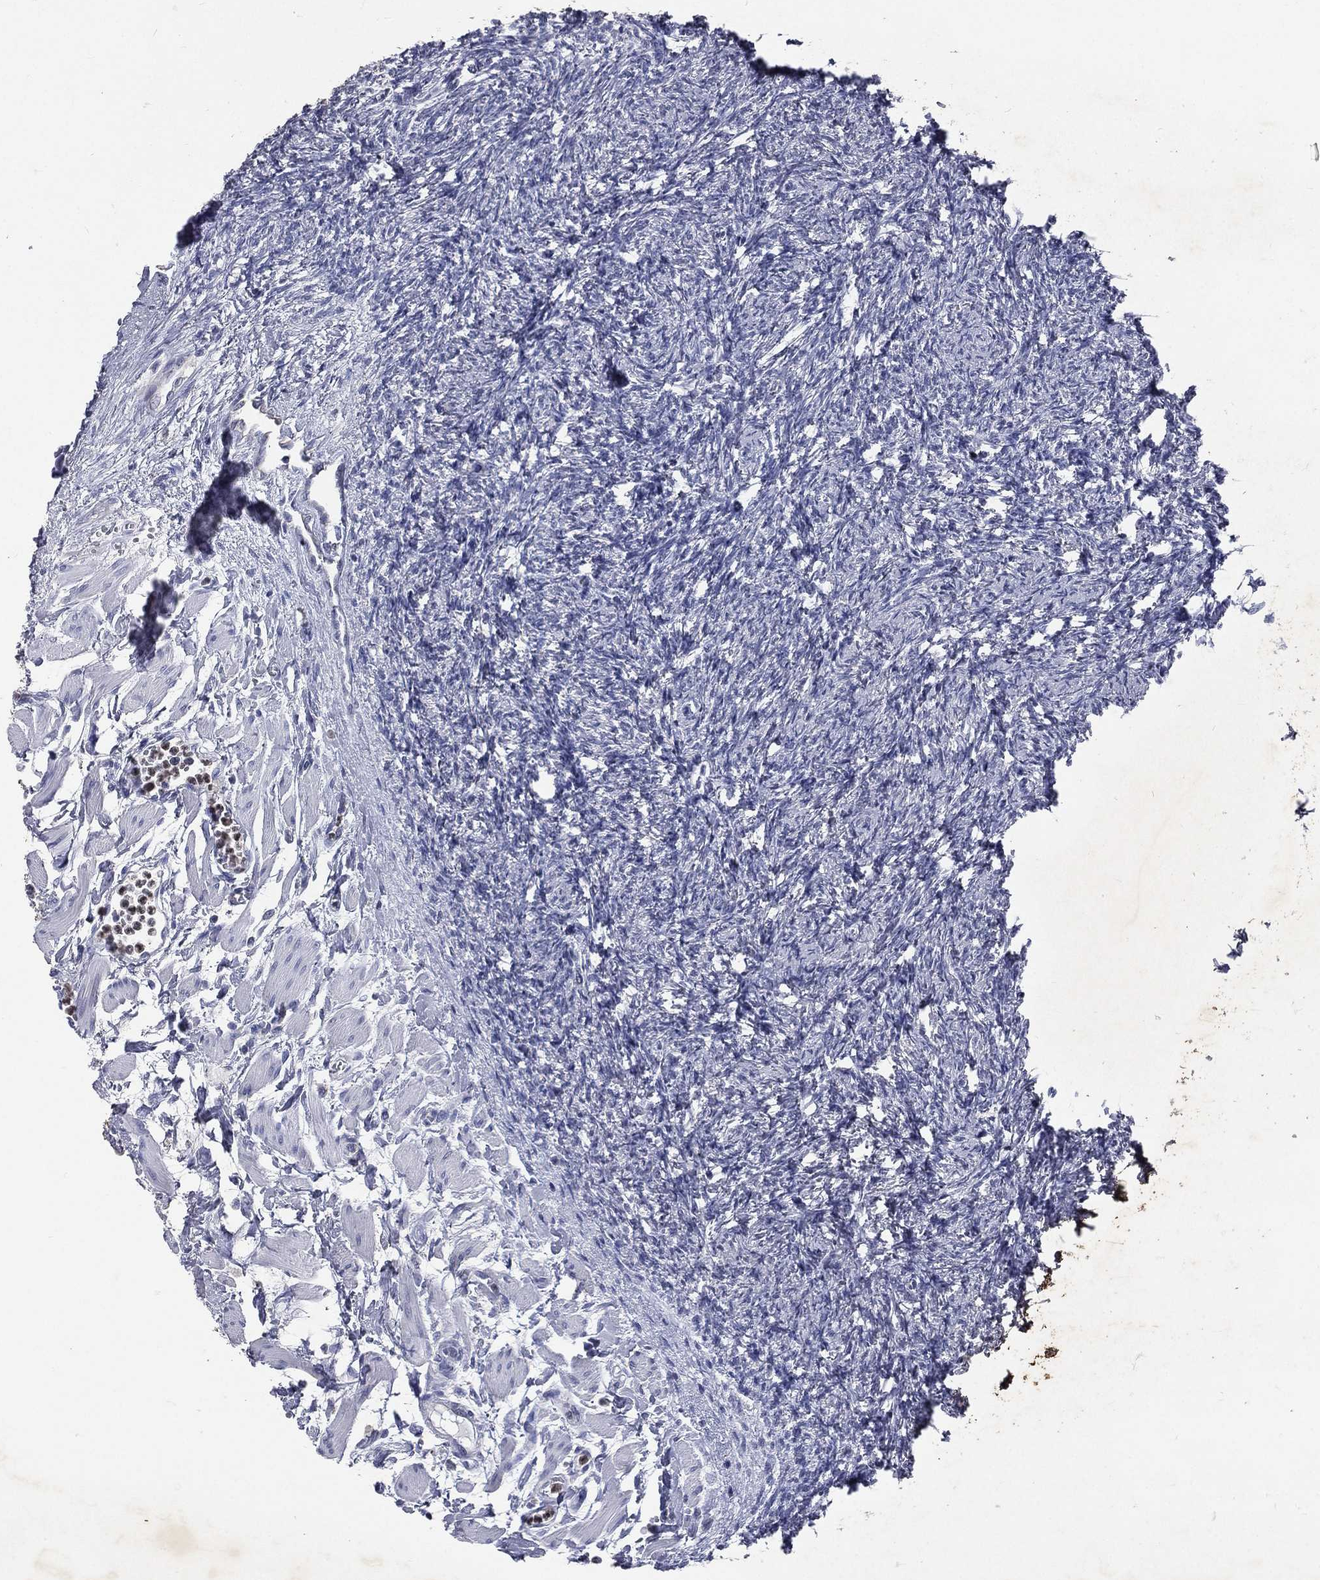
{"staining": {"intensity": "negative", "quantity": "none", "location": "none"}, "tissue": "ovary", "cell_type": "Follicle cells", "image_type": "normal", "snomed": [{"axis": "morphology", "description": "Normal tissue, NOS"}, {"axis": "topography", "description": "Fallopian tube"}, {"axis": "topography", "description": "Ovary"}], "caption": "High power microscopy histopathology image of an immunohistochemistry photomicrograph of unremarkable ovary, revealing no significant expression in follicle cells.", "gene": "SLC34A2", "patient": {"sex": "female", "age": 33}}